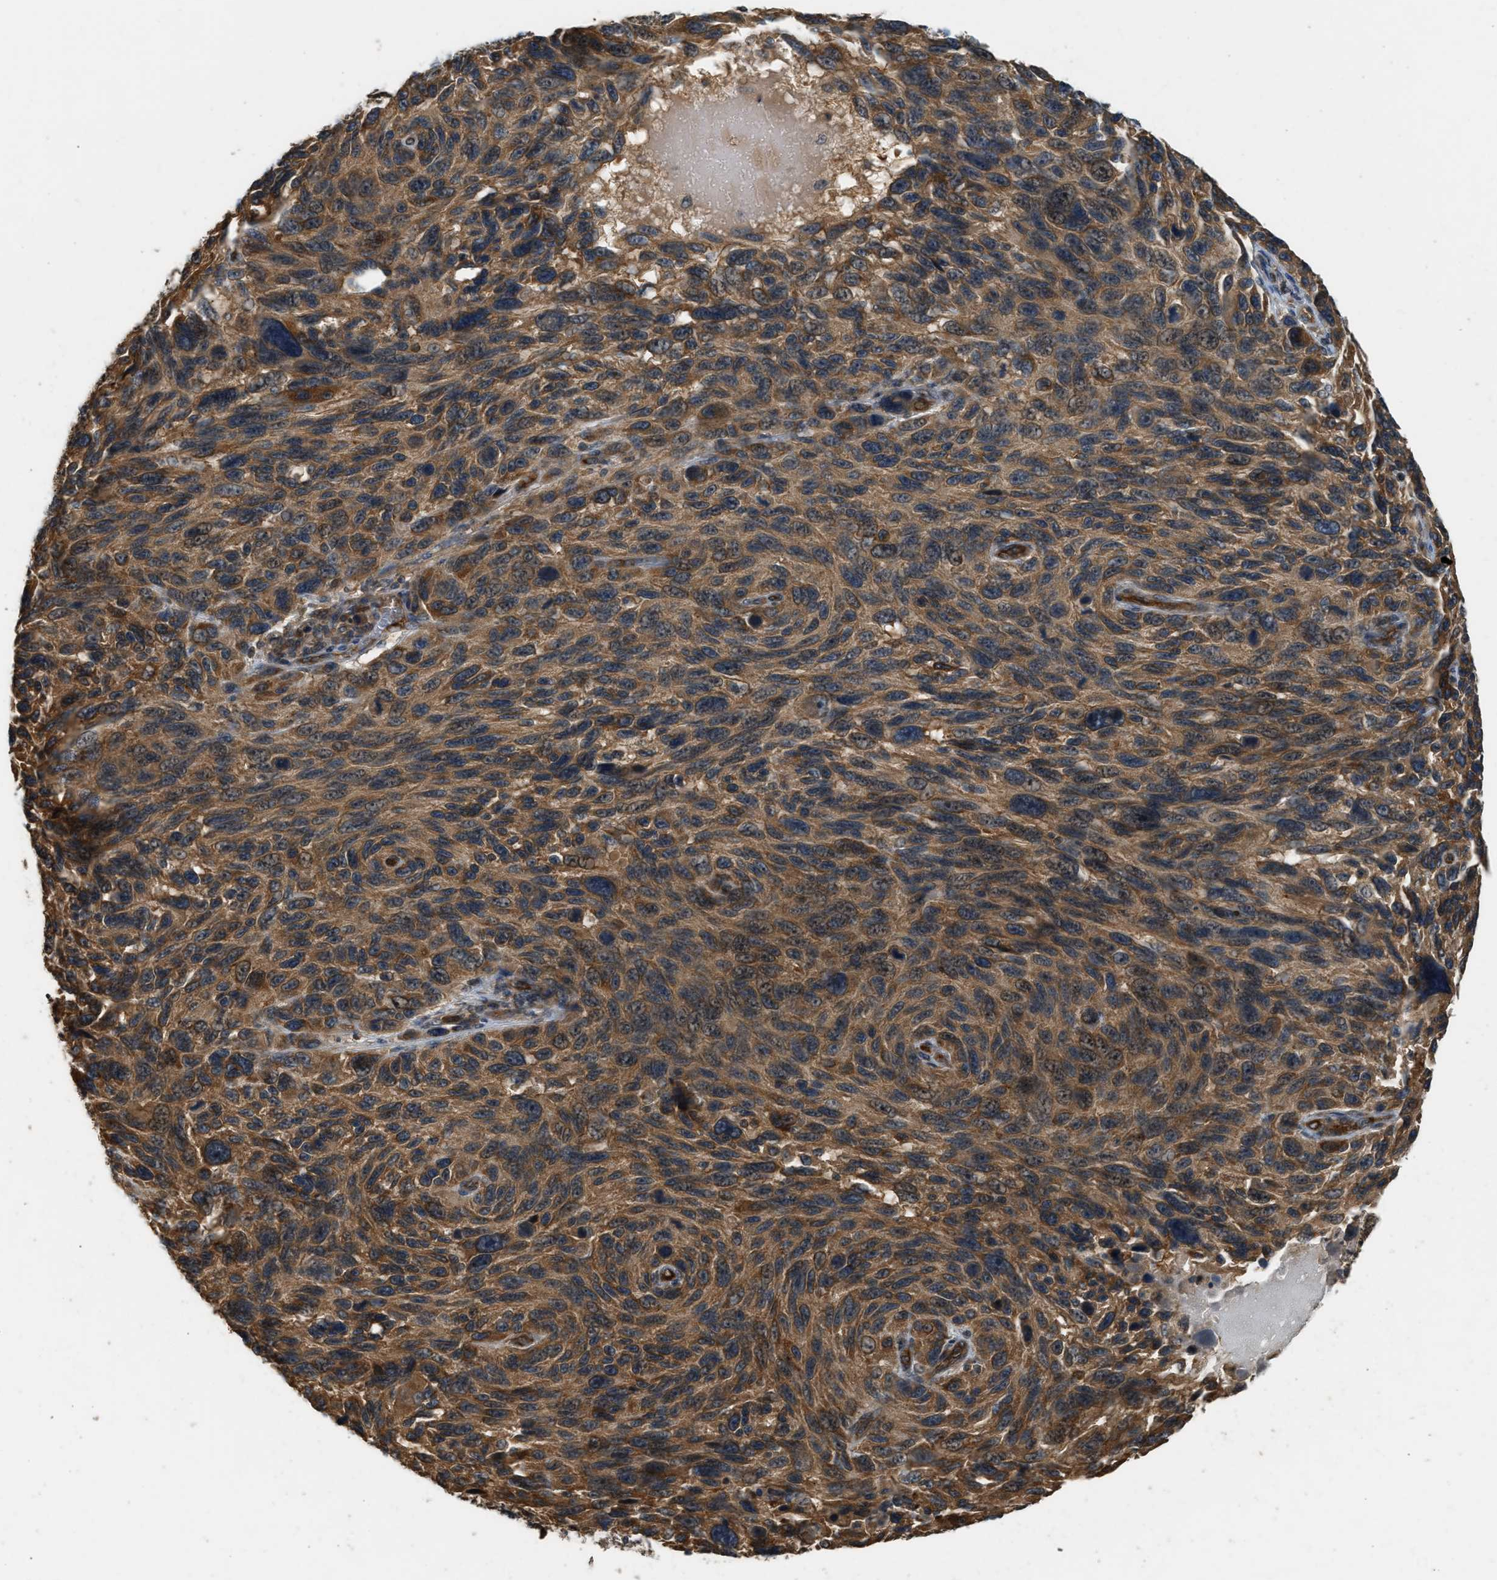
{"staining": {"intensity": "moderate", "quantity": ">75%", "location": "cytoplasmic/membranous"}, "tissue": "melanoma", "cell_type": "Tumor cells", "image_type": "cancer", "snomed": [{"axis": "morphology", "description": "Malignant melanoma, NOS"}, {"axis": "topography", "description": "Skin"}], "caption": "A histopathology image showing moderate cytoplasmic/membranous expression in approximately >75% of tumor cells in malignant melanoma, as visualized by brown immunohistochemical staining.", "gene": "HIP1R", "patient": {"sex": "male", "age": 53}}